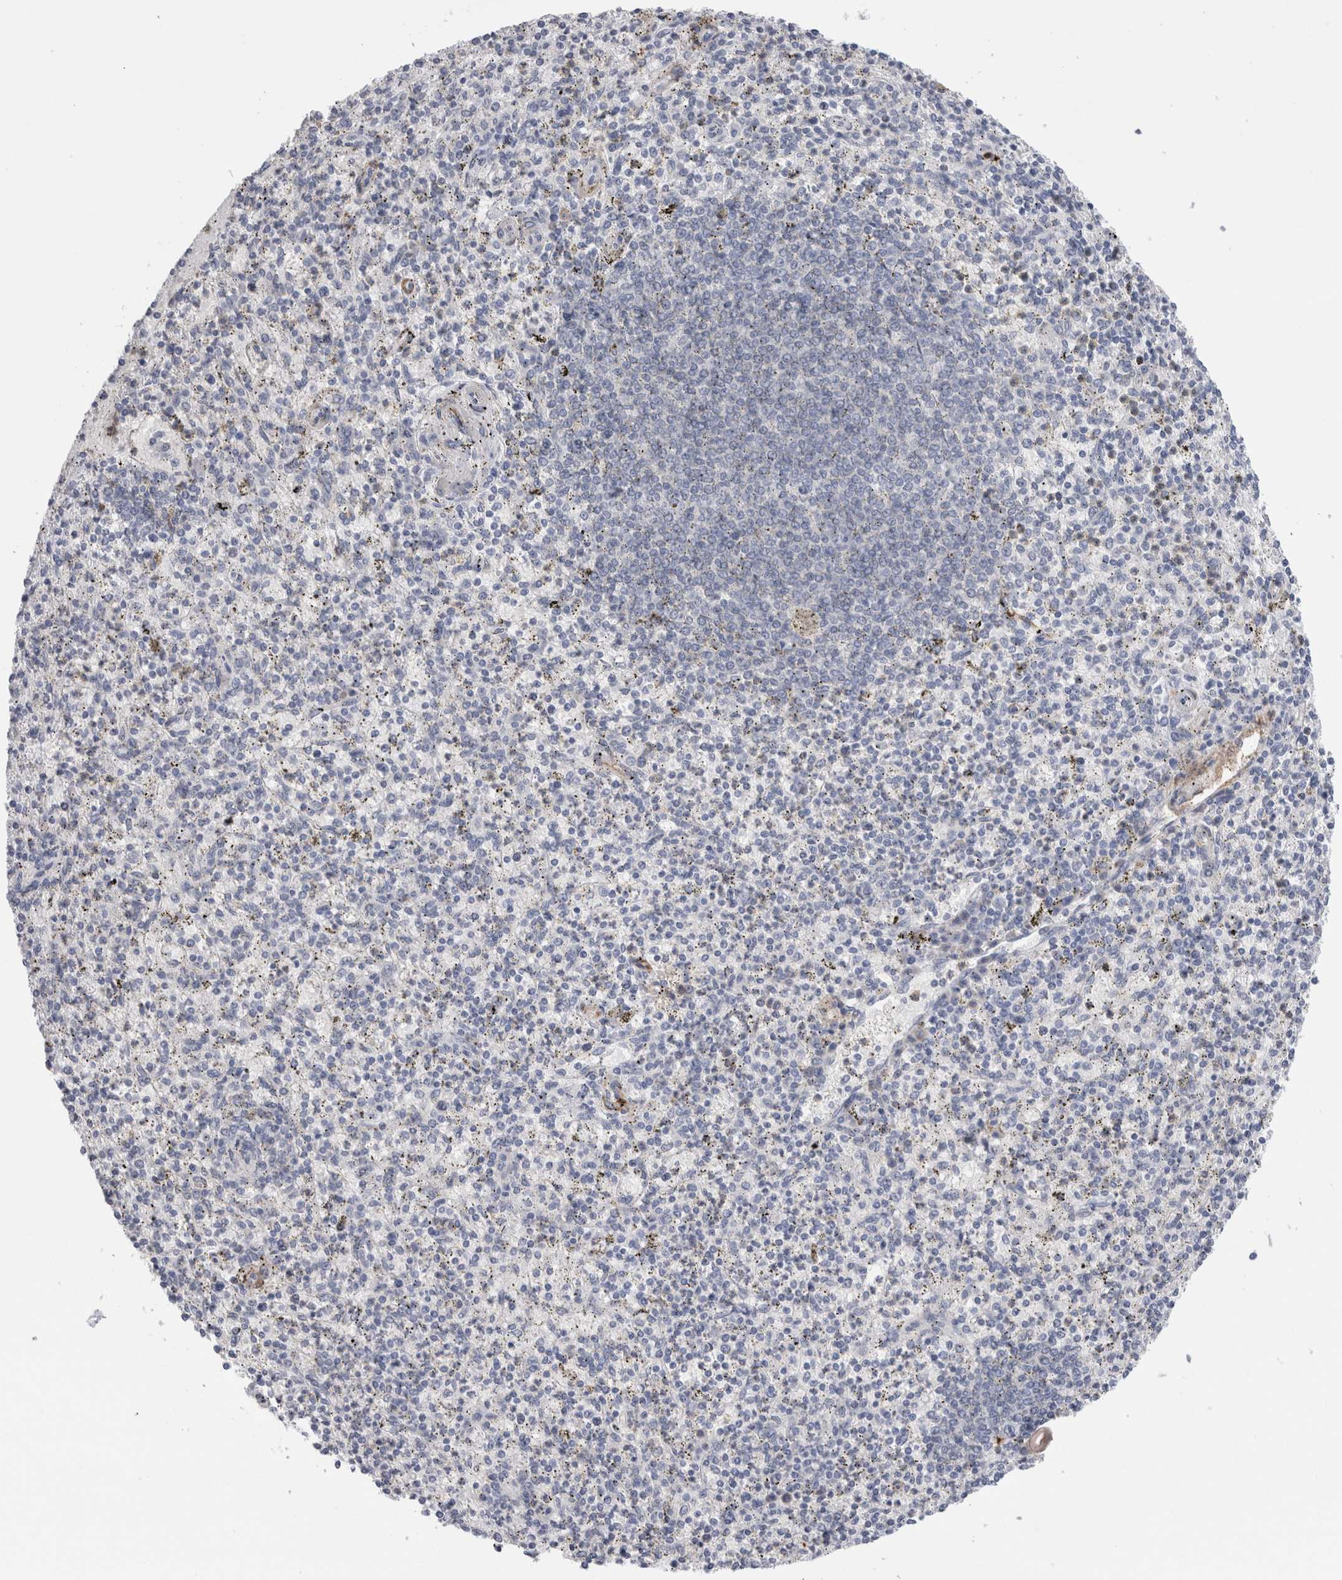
{"staining": {"intensity": "negative", "quantity": "none", "location": "none"}, "tissue": "spleen", "cell_type": "Cells in red pulp", "image_type": "normal", "snomed": [{"axis": "morphology", "description": "Normal tissue, NOS"}, {"axis": "topography", "description": "Spleen"}], "caption": "High power microscopy photomicrograph of an immunohistochemistry histopathology image of unremarkable spleen, revealing no significant expression in cells in red pulp. (Brightfield microscopy of DAB (3,3'-diaminobenzidine) IHC at high magnification).", "gene": "FABP4", "patient": {"sex": "male", "age": 72}}